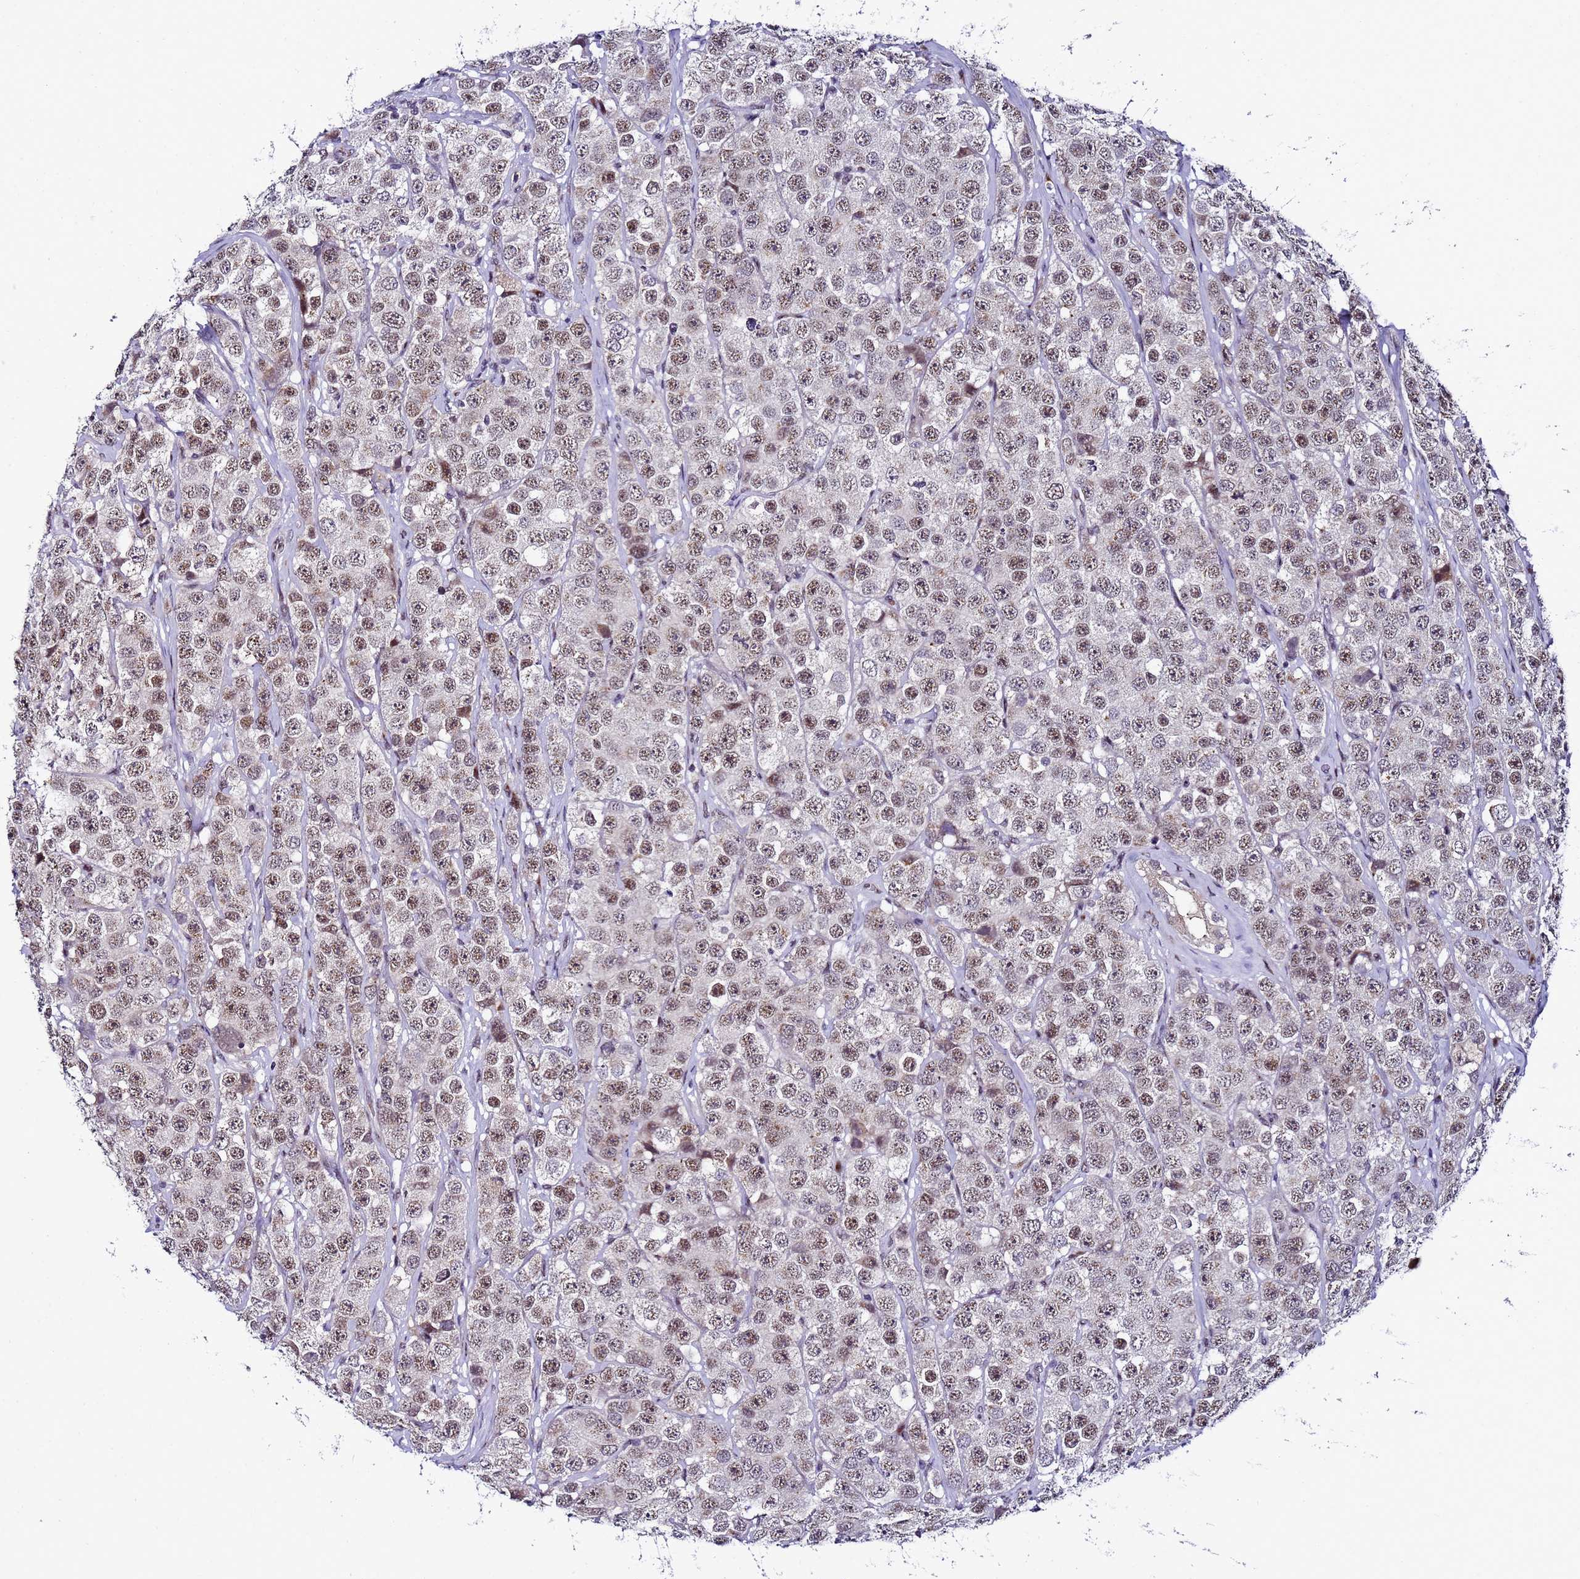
{"staining": {"intensity": "moderate", "quantity": "25%-75%", "location": "nuclear"}, "tissue": "testis cancer", "cell_type": "Tumor cells", "image_type": "cancer", "snomed": [{"axis": "morphology", "description": "Seminoma, NOS"}, {"axis": "topography", "description": "Testis"}], "caption": "Immunohistochemistry (IHC) micrograph of human testis cancer (seminoma) stained for a protein (brown), which exhibits medium levels of moderate nuclear expression in approximately 25%-75% of tumor cells.", "gene": "C19orf47", "patient": {"sex": "male", "age": 28}}